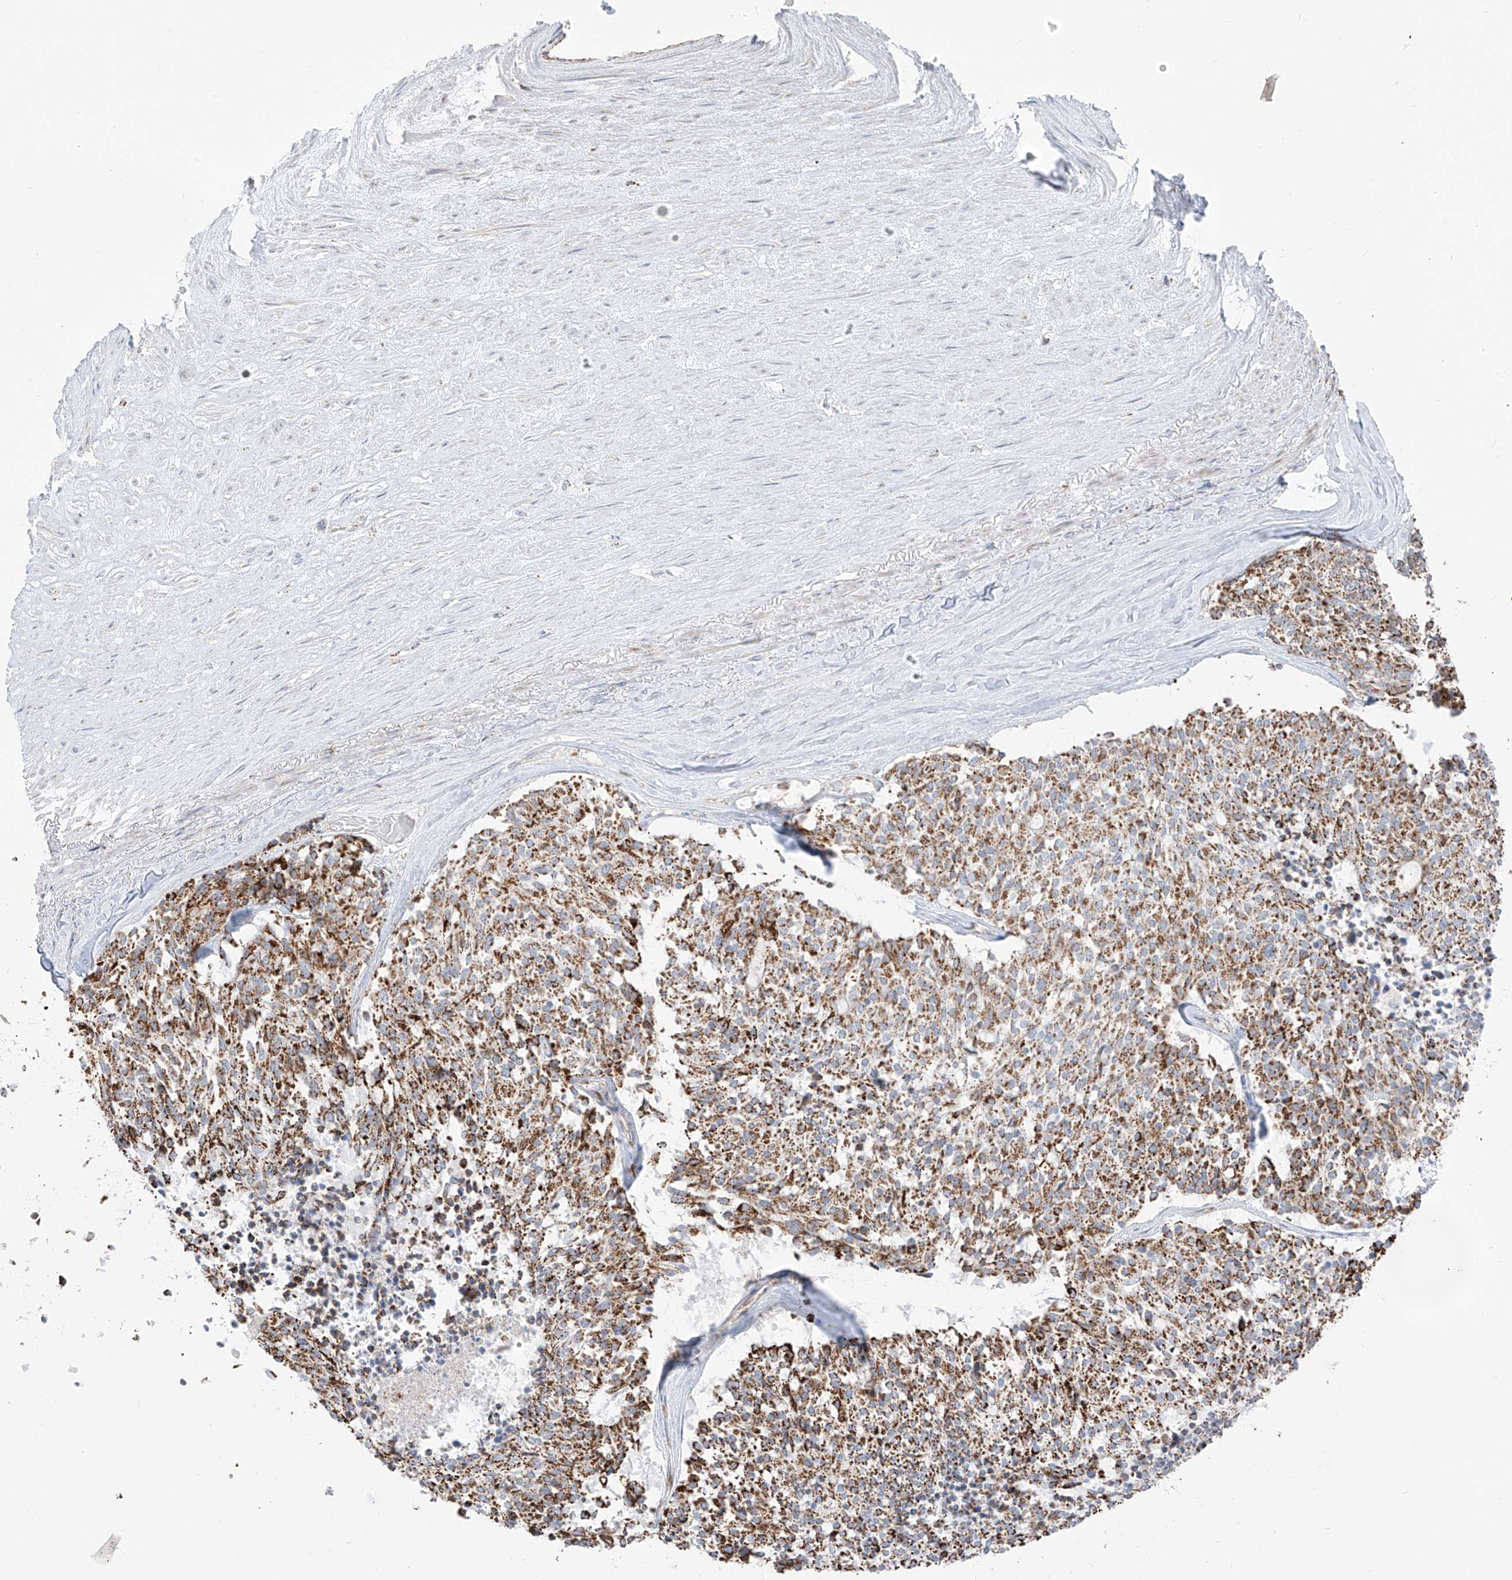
{"staining": {"intensity": "moderate", "quantity": ">75%", "location": "cytoplasmic/membranous"}, "tissue": "carcinoid", "cell_type": "Tumor cells", "image_type": "cancer", "snomed": [{"axis": "morphology", "description": "Carcinoid, malignant, NOS"}, {"axis": "topography", "description": "Pancreas"}], "caption": "Carcinoid stained with a protein marker displays moderate staining in tumor cells.", "gene": "ETHE1", "patient": {"sex": "female", "age": 54}}